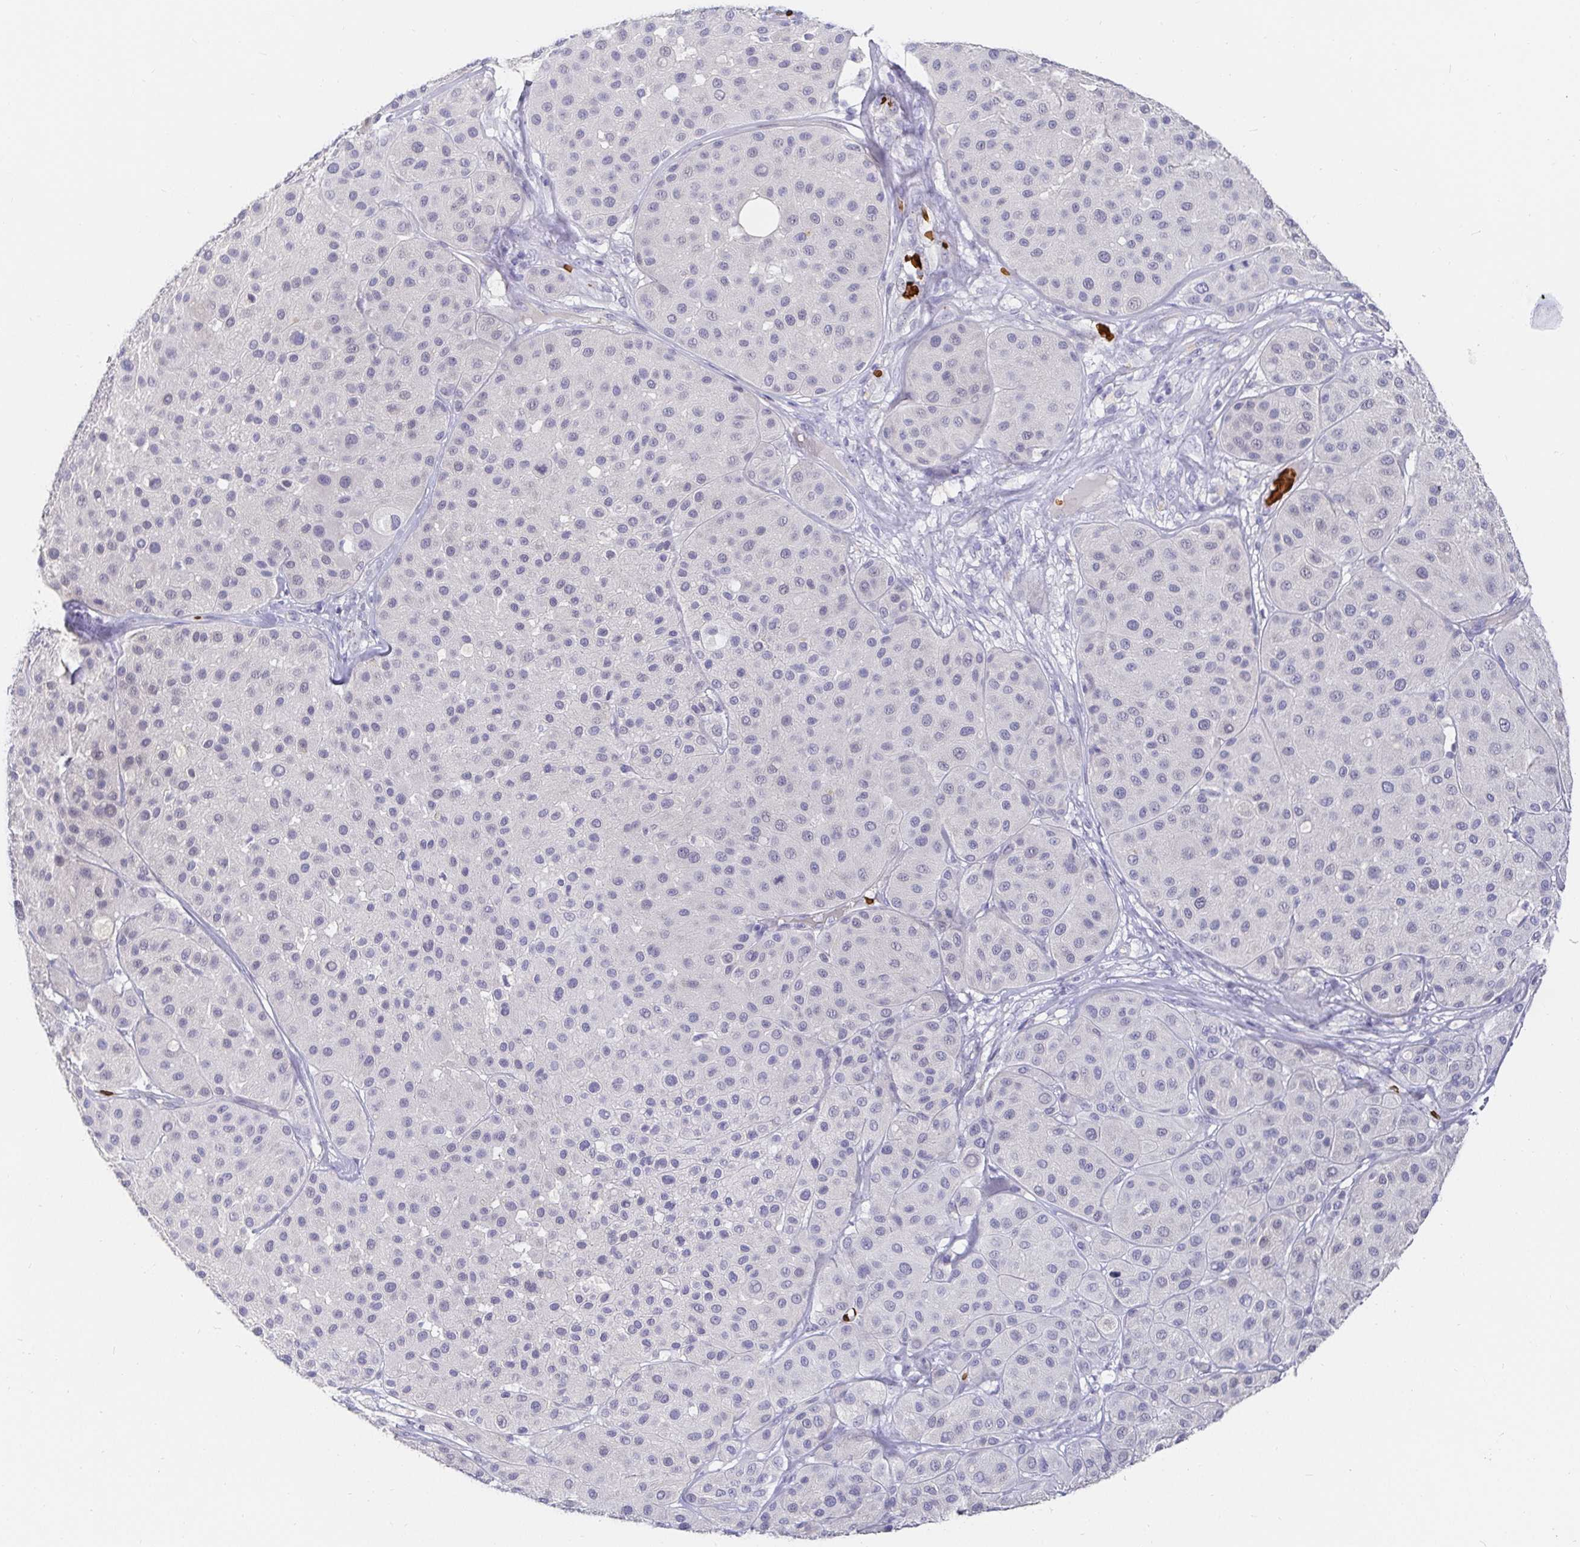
{"staining": {"intensity": "negative", "quantity": "none", "location": "none"}, "tissue": "melanoma", "cell_type": "Tumor cells", "image_type": "cancer", "snomed": [{"axis": "morphology", "description": "Malignant melanoma, Metastatic site"}, {"axis": "topography", "description": "Smooth muscle"}], "caption": "The micrograph reveals no staining of tumor cells in malignant melanoma (metastatic site).", "gene": "FGF21", "patient": {"sex": "male", "age": 41}}